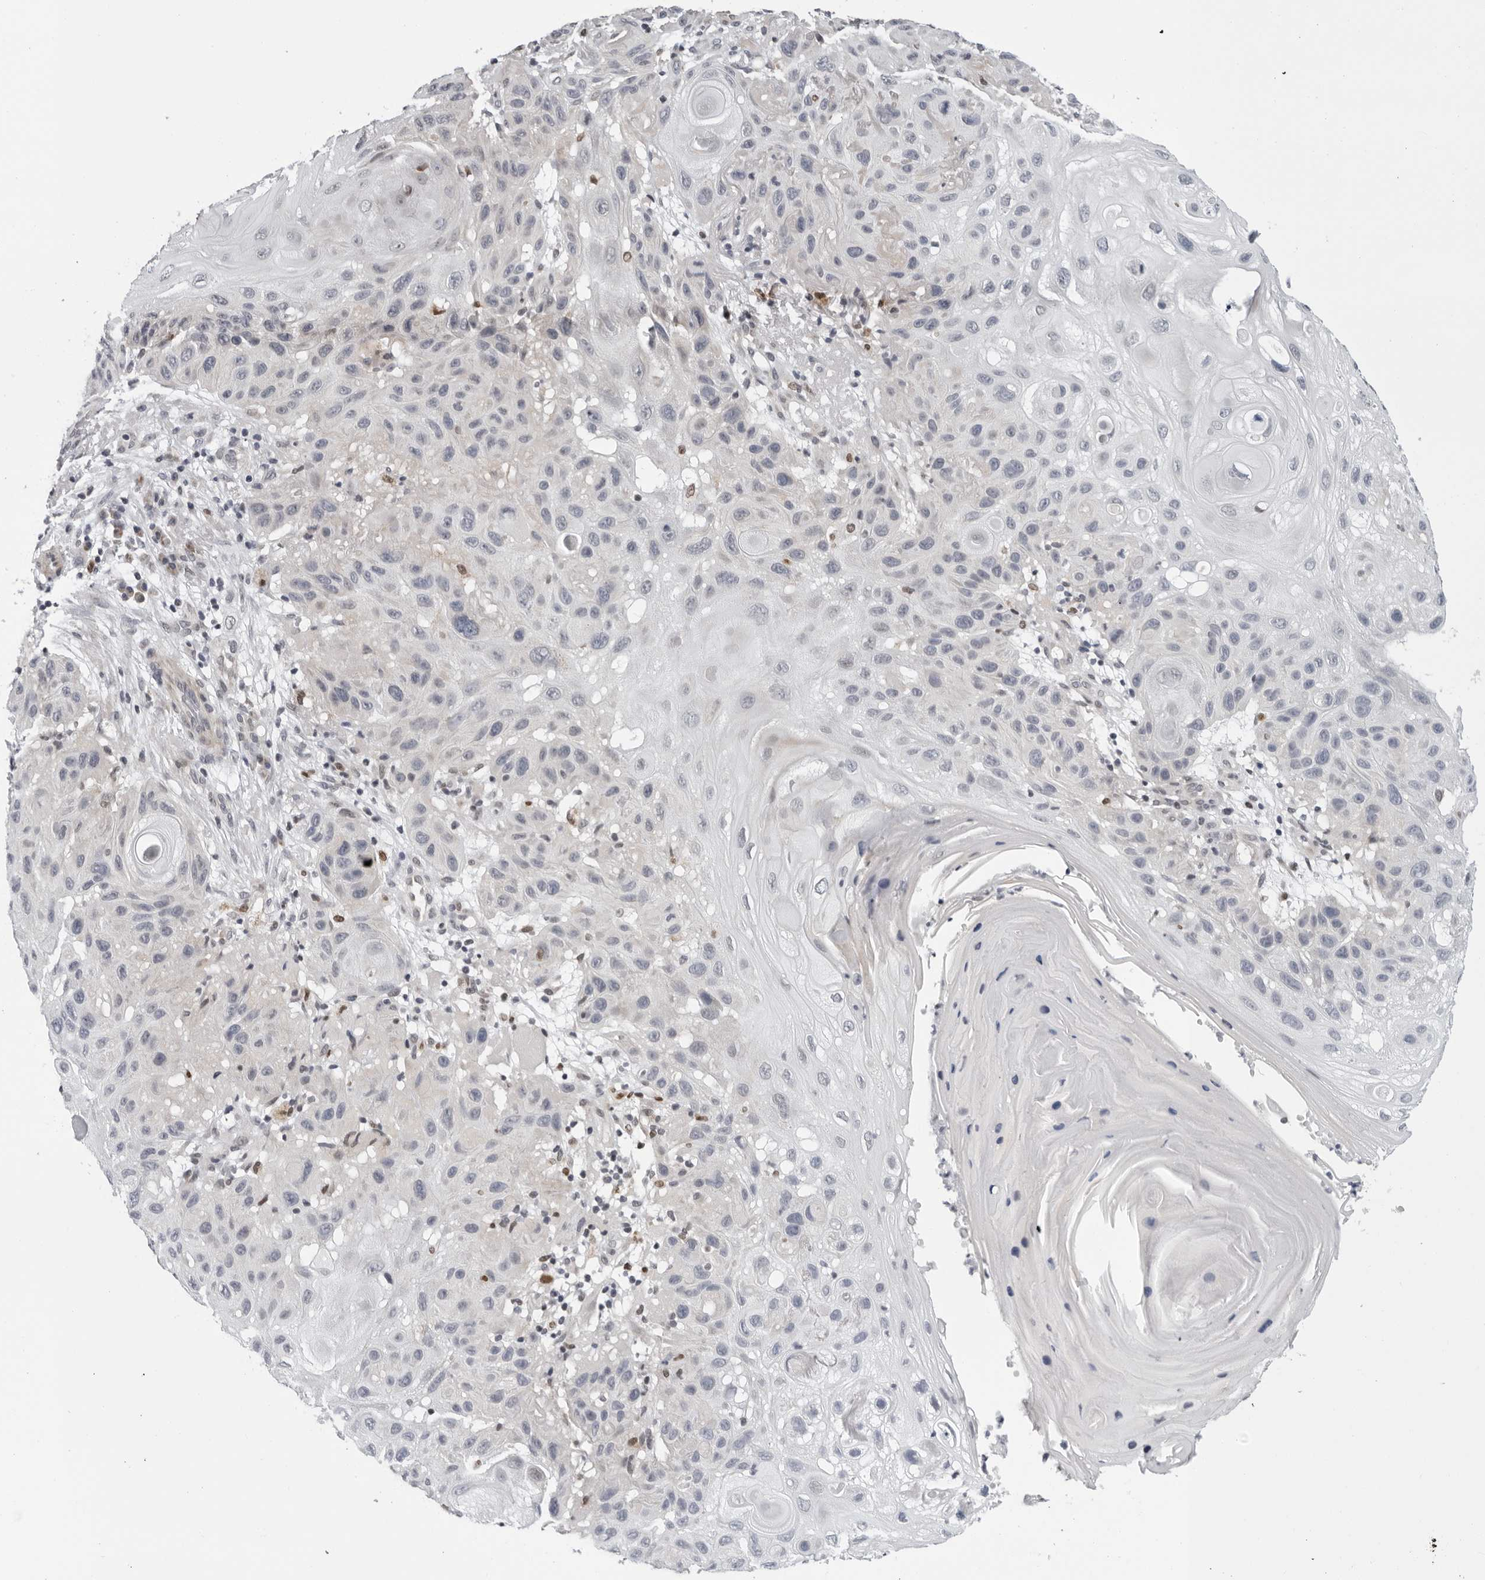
{"staining": {"intensity": "negative", "quantity": "none", "location": "none"}, "tissue": "skin cancer", "cell_type": "Tumor cells", "image_type": "cancer", "snomed": [{"axis": "morphology", "description": "Normal tissue, NOS"}, {"axis": "morphology", "description": "Squamous cell carcinoma, NOS"}, {"axis": "topography", "description": "Skin"}], "caption": "Micrograph shows no protein positivity in tumor cells of skin cancer (squamous cell carcinoma) tissue.", "gene": "CPT2", "patient": {"sex": "female", "age": 96}}